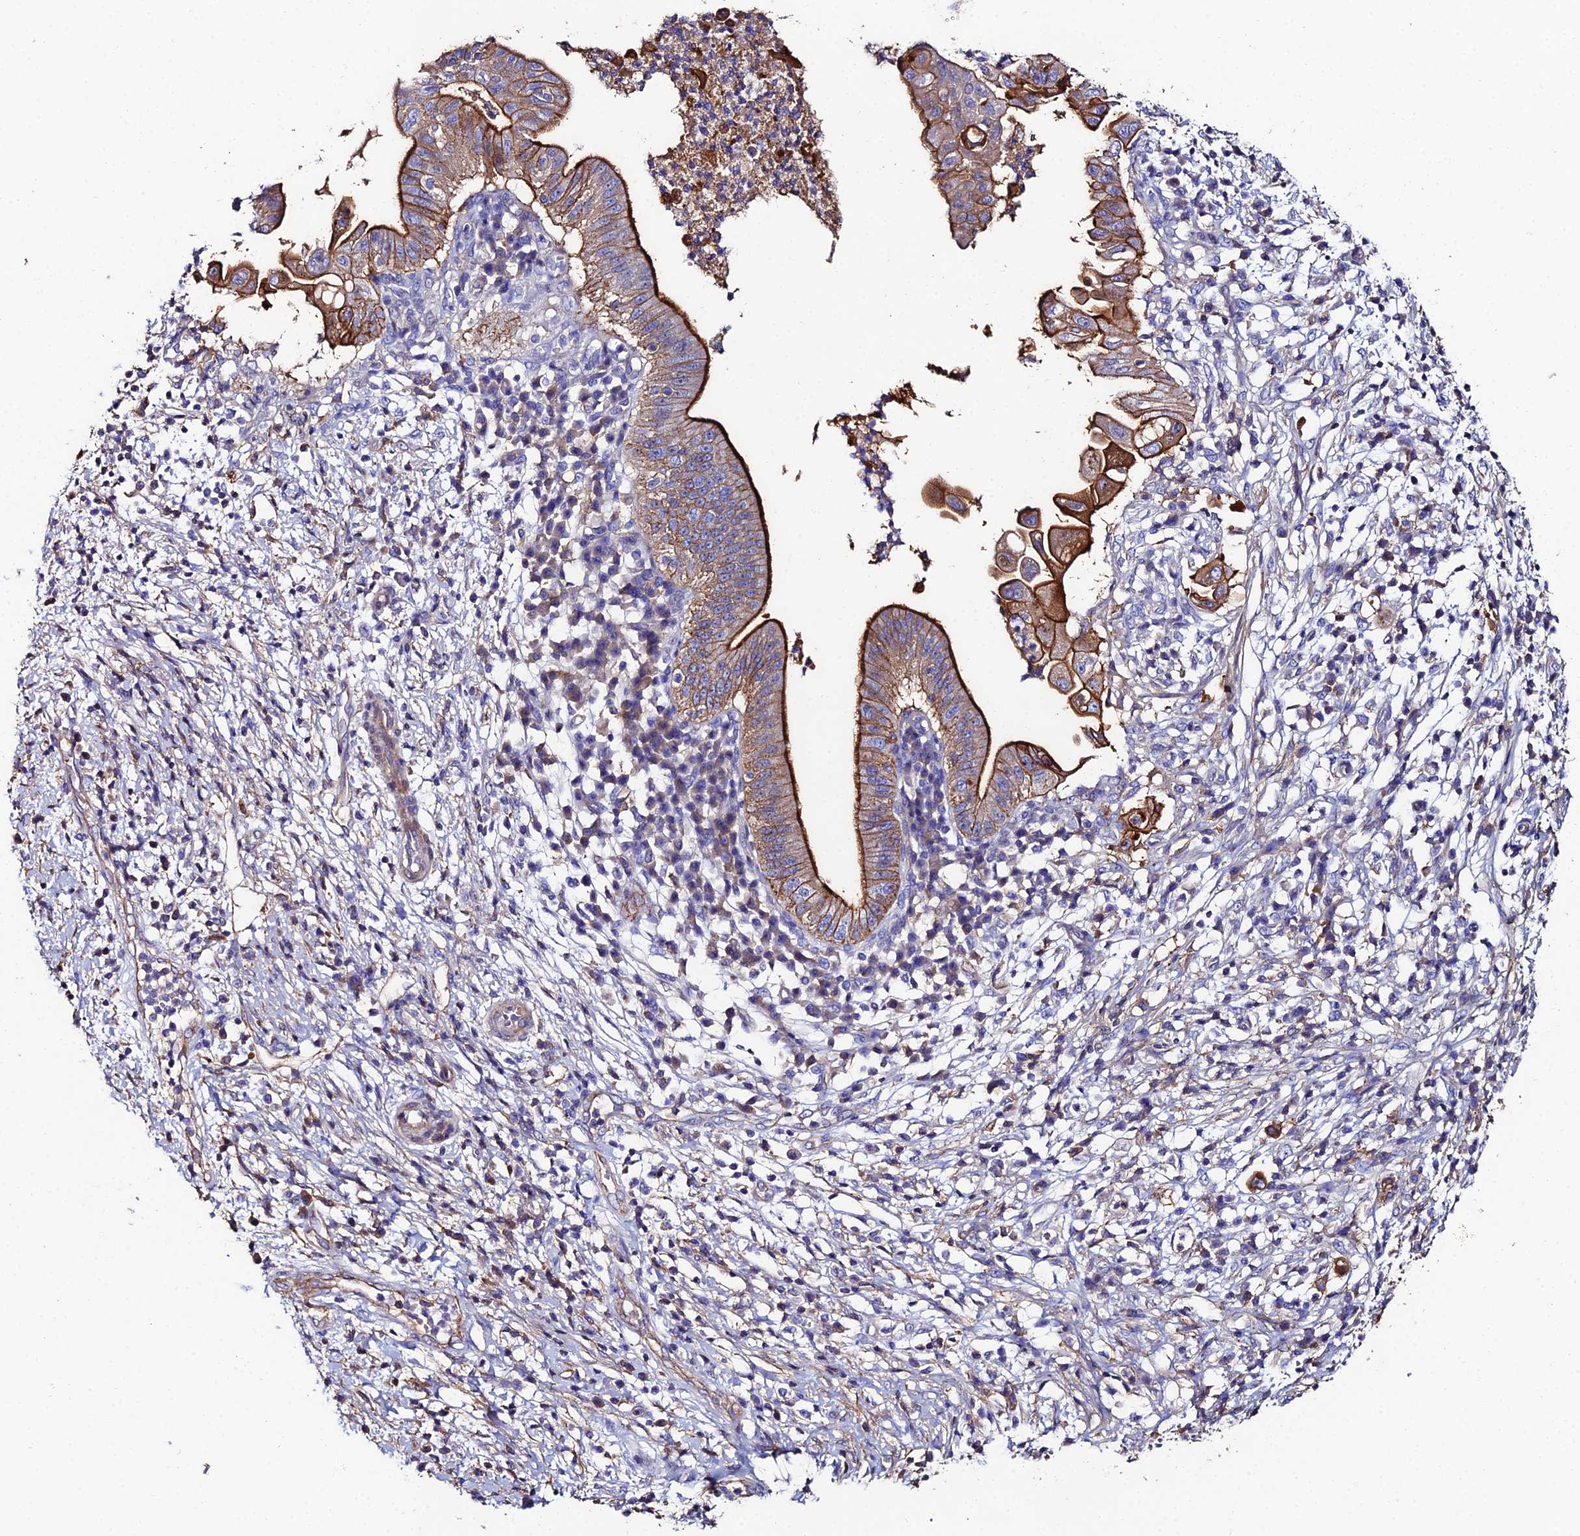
{"staining": {"intensity": "strong", "quantity": "25%-75%", "location": "cytoplasmic/membranous"}, "tissue": "pancreatic cancer", "cell_type": "Tumor cells", "image_type": "cancer", "snomed": [{"axis": "morphology", "description": "Adenocarcinoma, NOS"}, {"axis": "topography", "description": "Pancreas"}], "caption": "Strong cytoplasmic/membranous positivity is appreciated in about 25%-75% of tumor cells in adenocarcinoma (pancreatic). (DAB IHC with brightfield microscopy, high magnification).", "gene": "C6", "patient": {"sex": "male", "age": 68}}